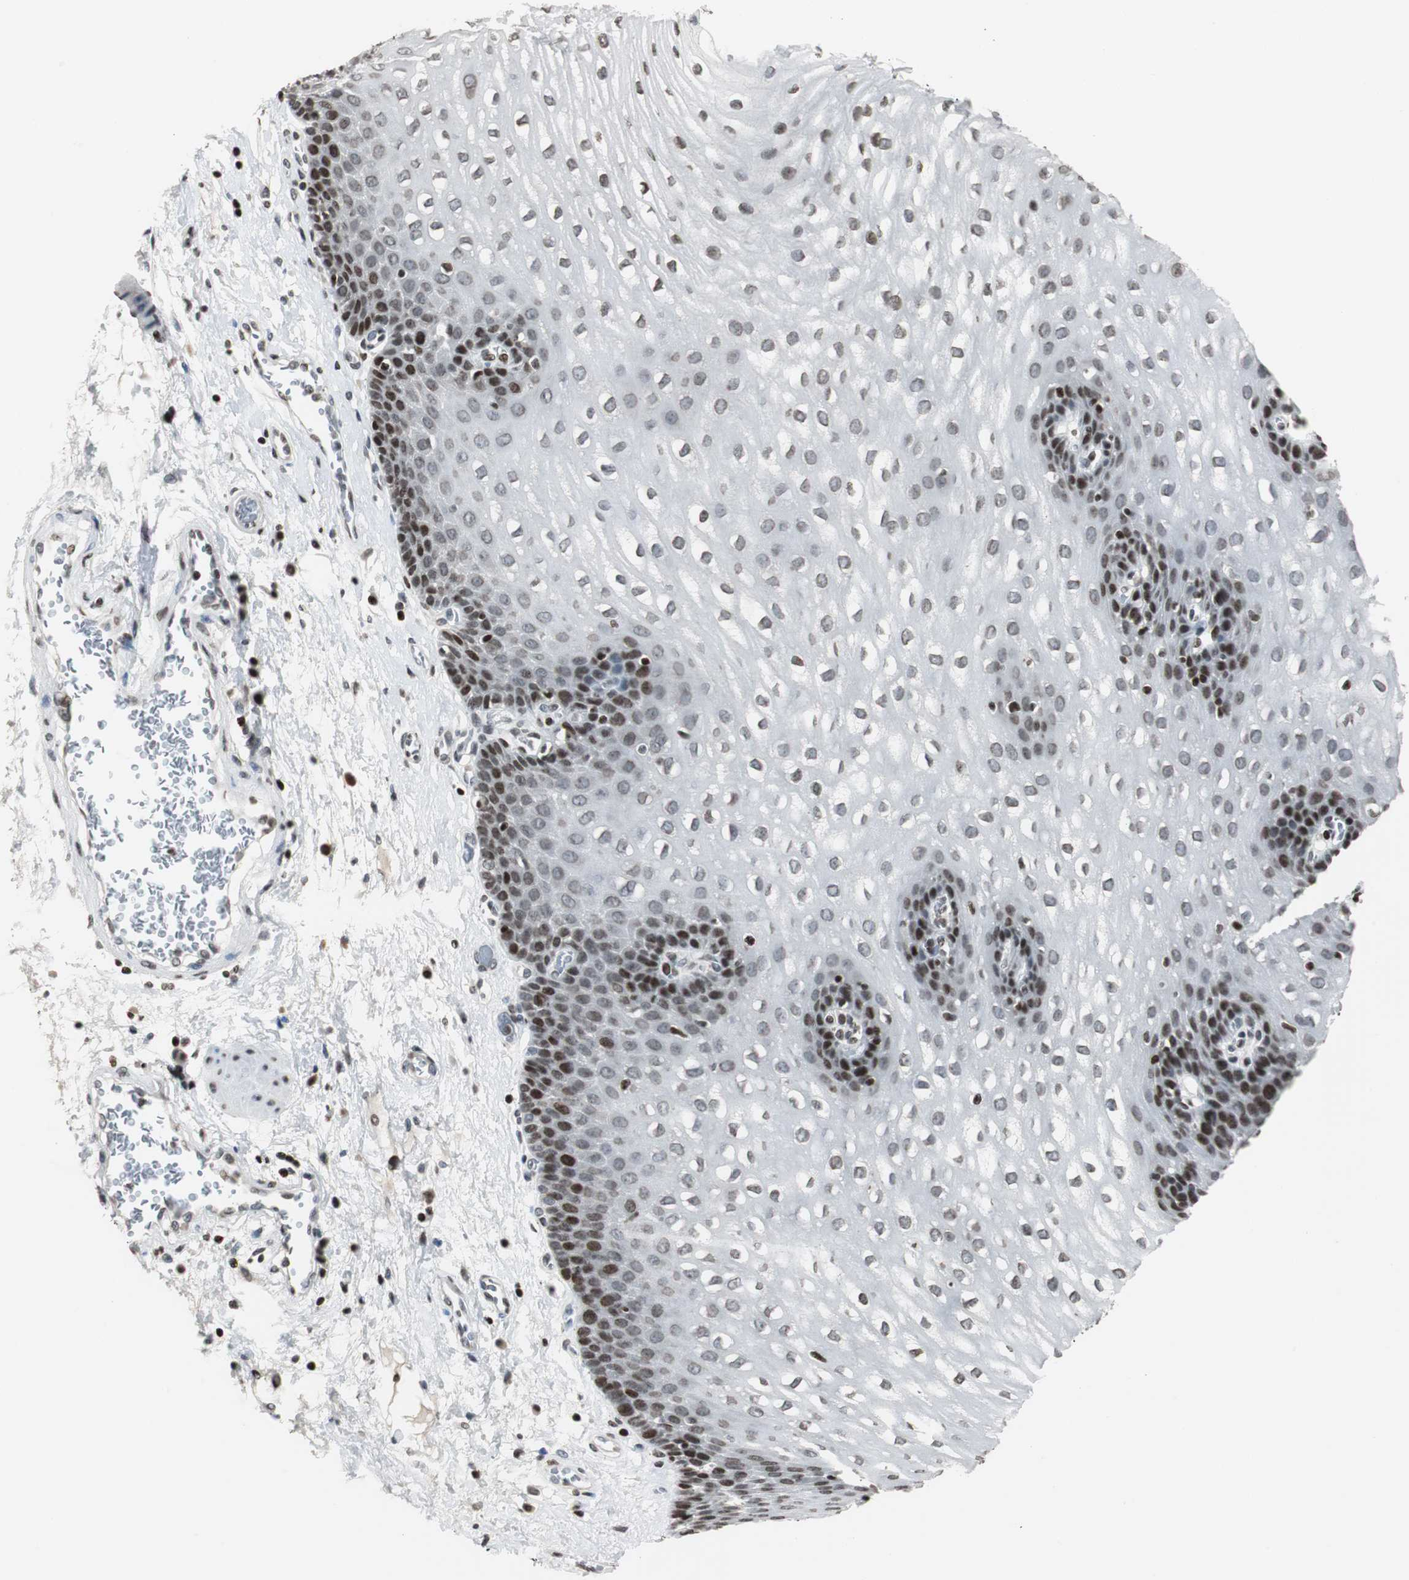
{"staining": {"intensity": "strong", "quantity": ">75%", "location": "nuclear"}, "tissue": "esophagus", "cell_type": "Squamous epithelial cells", "image_type": "normal", "snomed": [{"axis": "morphology", "description": "Normal tissue, NOS"}, {"axis": "topography", "description": "Esophagus"}], "caption": "Brown immunohistochemical staining in normal human esophagus displays strong nuclear positivity in about >75% of squamous epithelial cells.", "gene": "PAXIP1", "patient": {"sex": "male", "age": 48}}